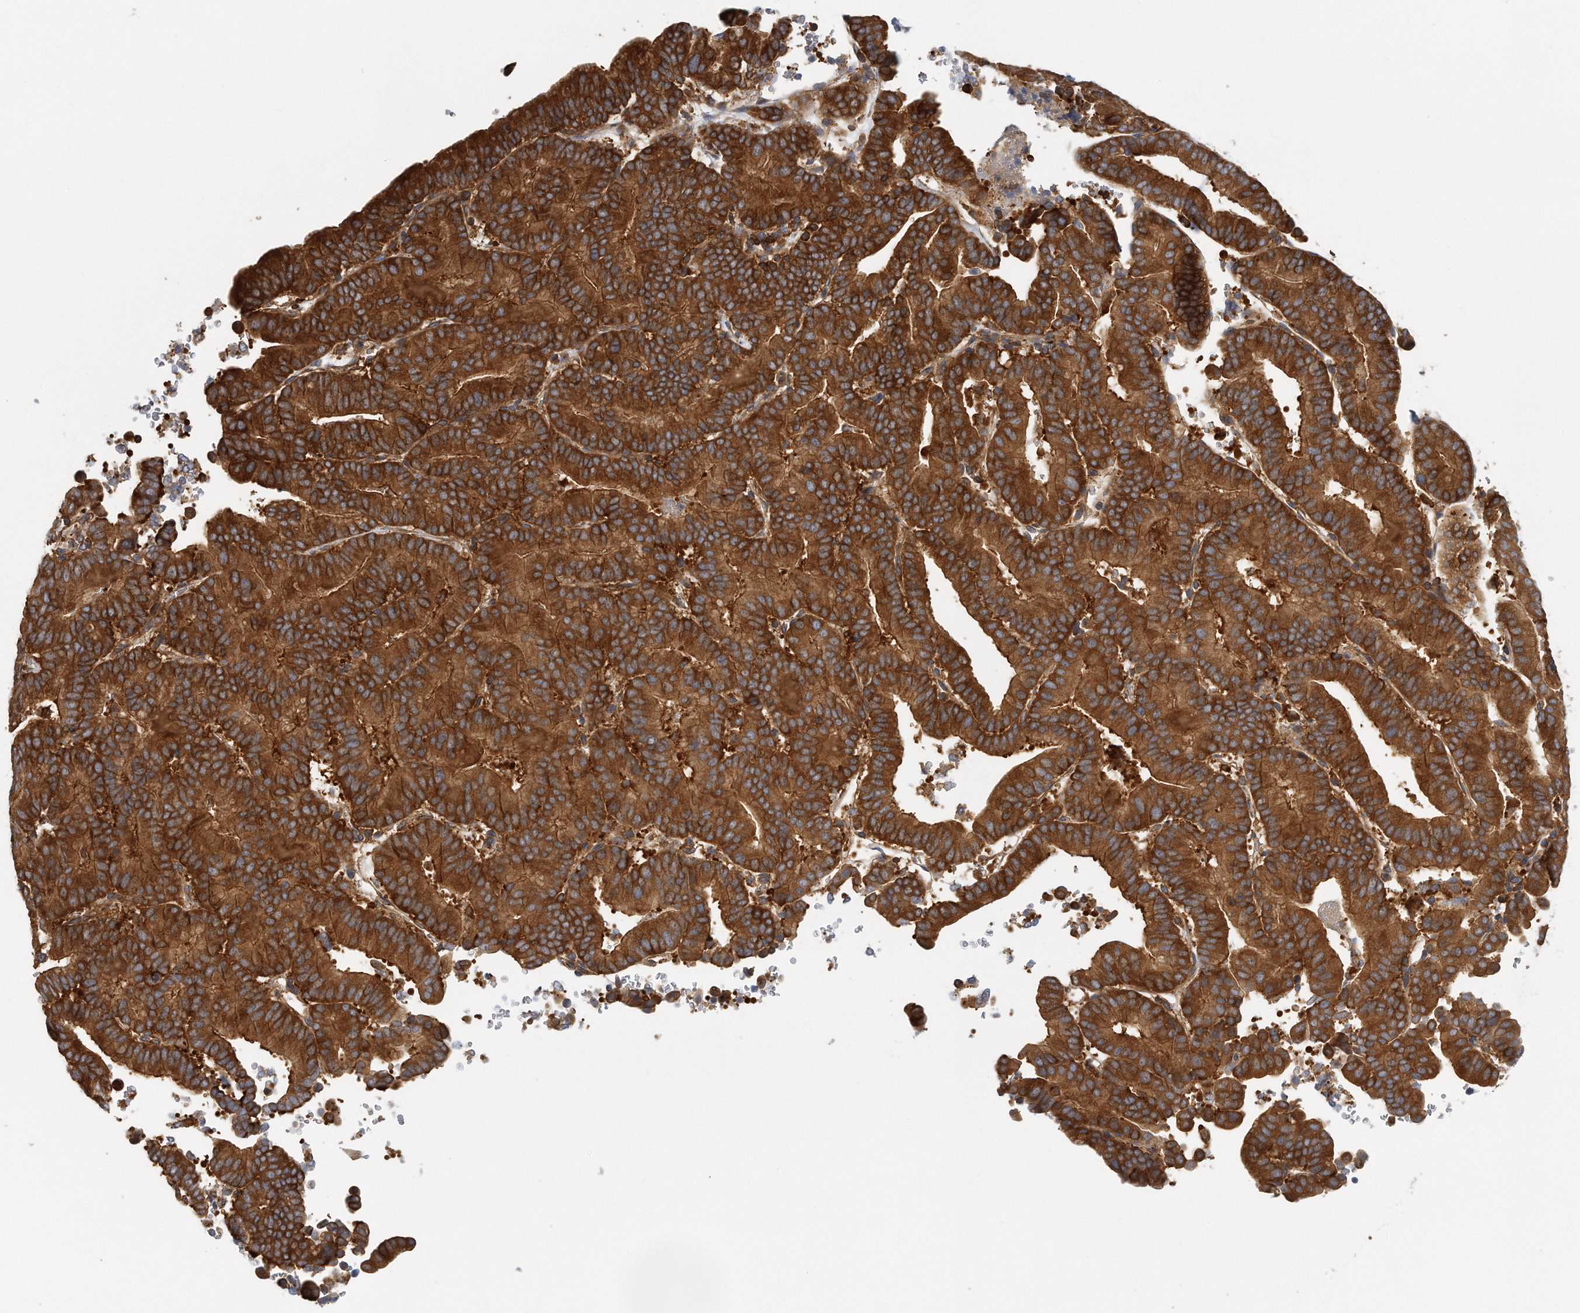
{"staining": {"intensity": "strong", "quantity": ">75%", "location": "cytoplasmic/membranous"}, "tissue": "liver cancer", "cell_type": "Tumor cells", "image_type": "cancer", "snomed": [{"axis": "morphology", "description": "Cholangiocarcinoma"}, {"axis": "topography", "description": "Liver"}], "caption": "Liver cancer stained with DAB (3,3'-diaminobenzidine) IHC demonstrates high levels of strong cytoplasmic/membranous expression in approximately >75% of tumor cells.", "gene": "EIF3I", "patient": {"sex": "female", "age": 75}}